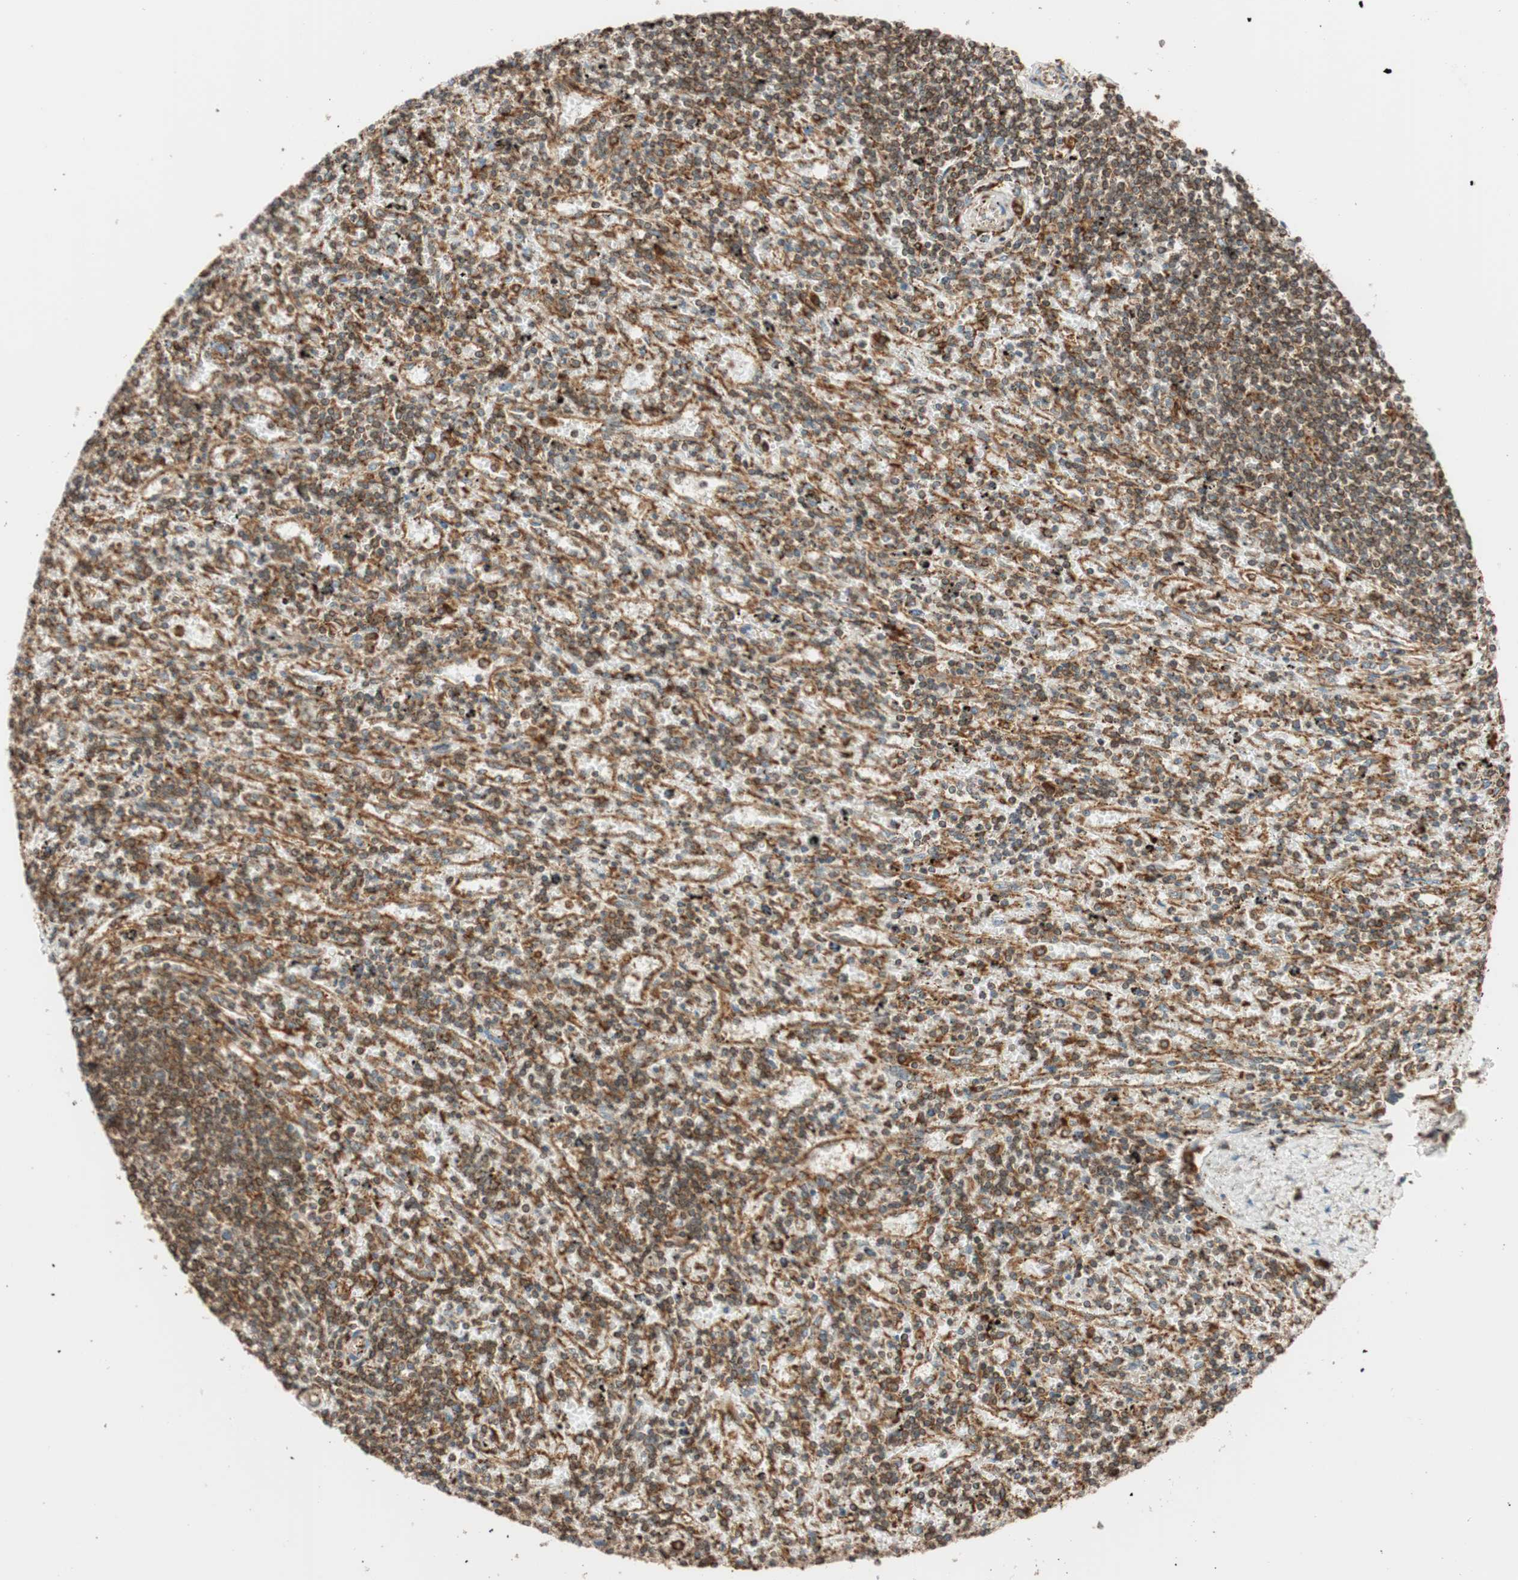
{"staining": {"intensity": "moderate", "quantity": ">75%", "location": "cytoplasmic/membranous"}, "tissue": "lymphoma", "cell_type": "Tumor cells", "image_type": "cancer", "snomed": [{"axis": "morphology", "description": "Malignant lymphoma, non-Hodgkin's type, Low grade"}, {"axis": "topography", "description": "Spleen"}], "caption": "IHC photomicrograph of human lymphoma stained for a protein (brown), which demonstrates medium levels of moderate cytoplasmic/membranous expression in about >75% of tumor cells.", "gene": "PRKCSH", "patient": {"sex": "male", "age": 76}}